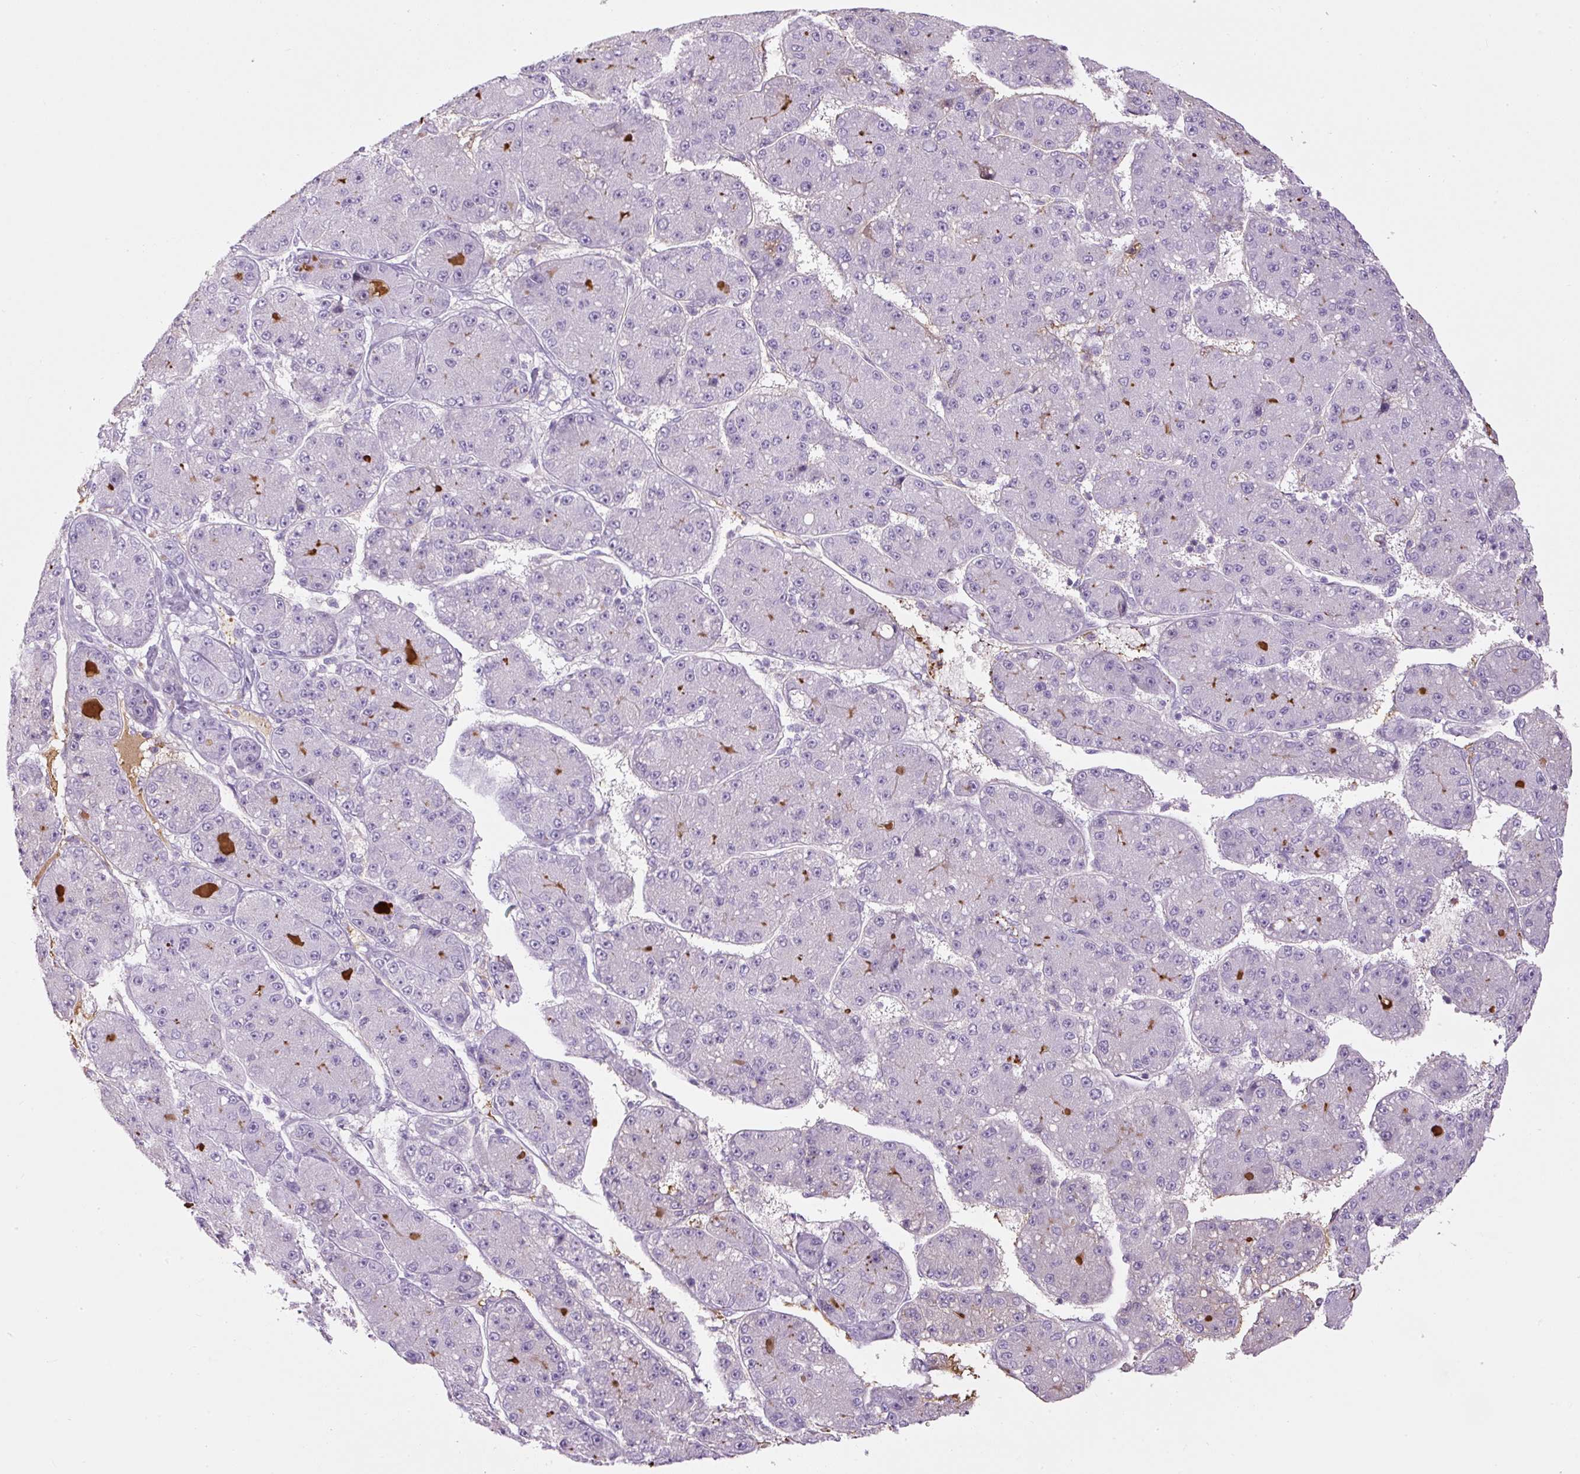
{"staining": {"intensity": "negative", "quantity": "none", "location": "none"}, "tissue": "liver cancer", "cell_type": "Tumor cells", "image_type": "cancer", "snomed": [{"axis": "morphology", "description": "Carcinoma, Hepatocellular, NOS"}, {"axis": "topography", "description": "Liver"}], "caption": "Tumor cells show no significant expression in liver cancer. (Brightfield microscopy of DAB IHC at high magnification).", "gene": "APOA1", "patient": {"sex": "male", "age": 67}}